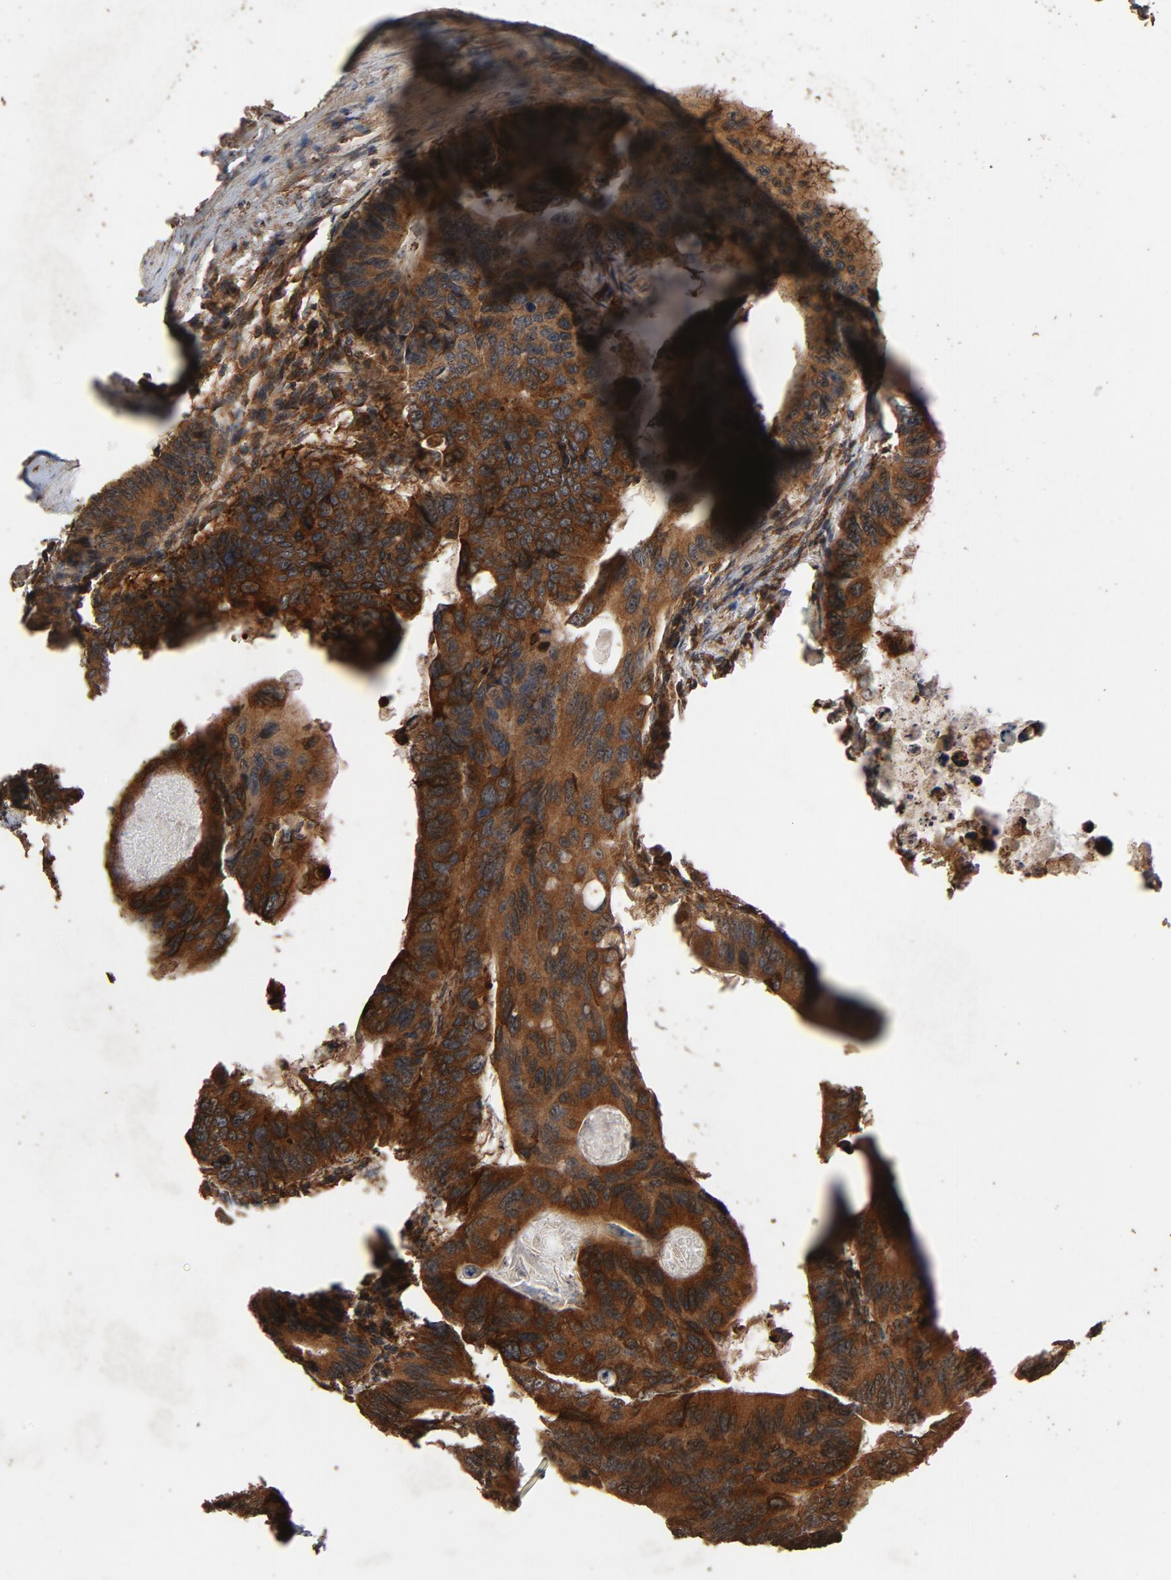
{"staining": {"intensity": "strong", "quantity": ">75%", "location": "cytoplasmic/membranous"}, "tissue": "colorectal cancer", "cell_type": "Tumor cells", "image_type": "cancer", "snomed": [{"axis": "morphology", "description": "Adenocarcinoma, NOS"}, {"axis": "topography", "description": "Colon"}], "caption": "Protein staining demonstrates strong cytoplasmic/membranous expression in approximately >75% of tumor cells in colorectal cancer.", "gene": "RPS6KA6", "patient": {"sex": "female", "age": 55}}